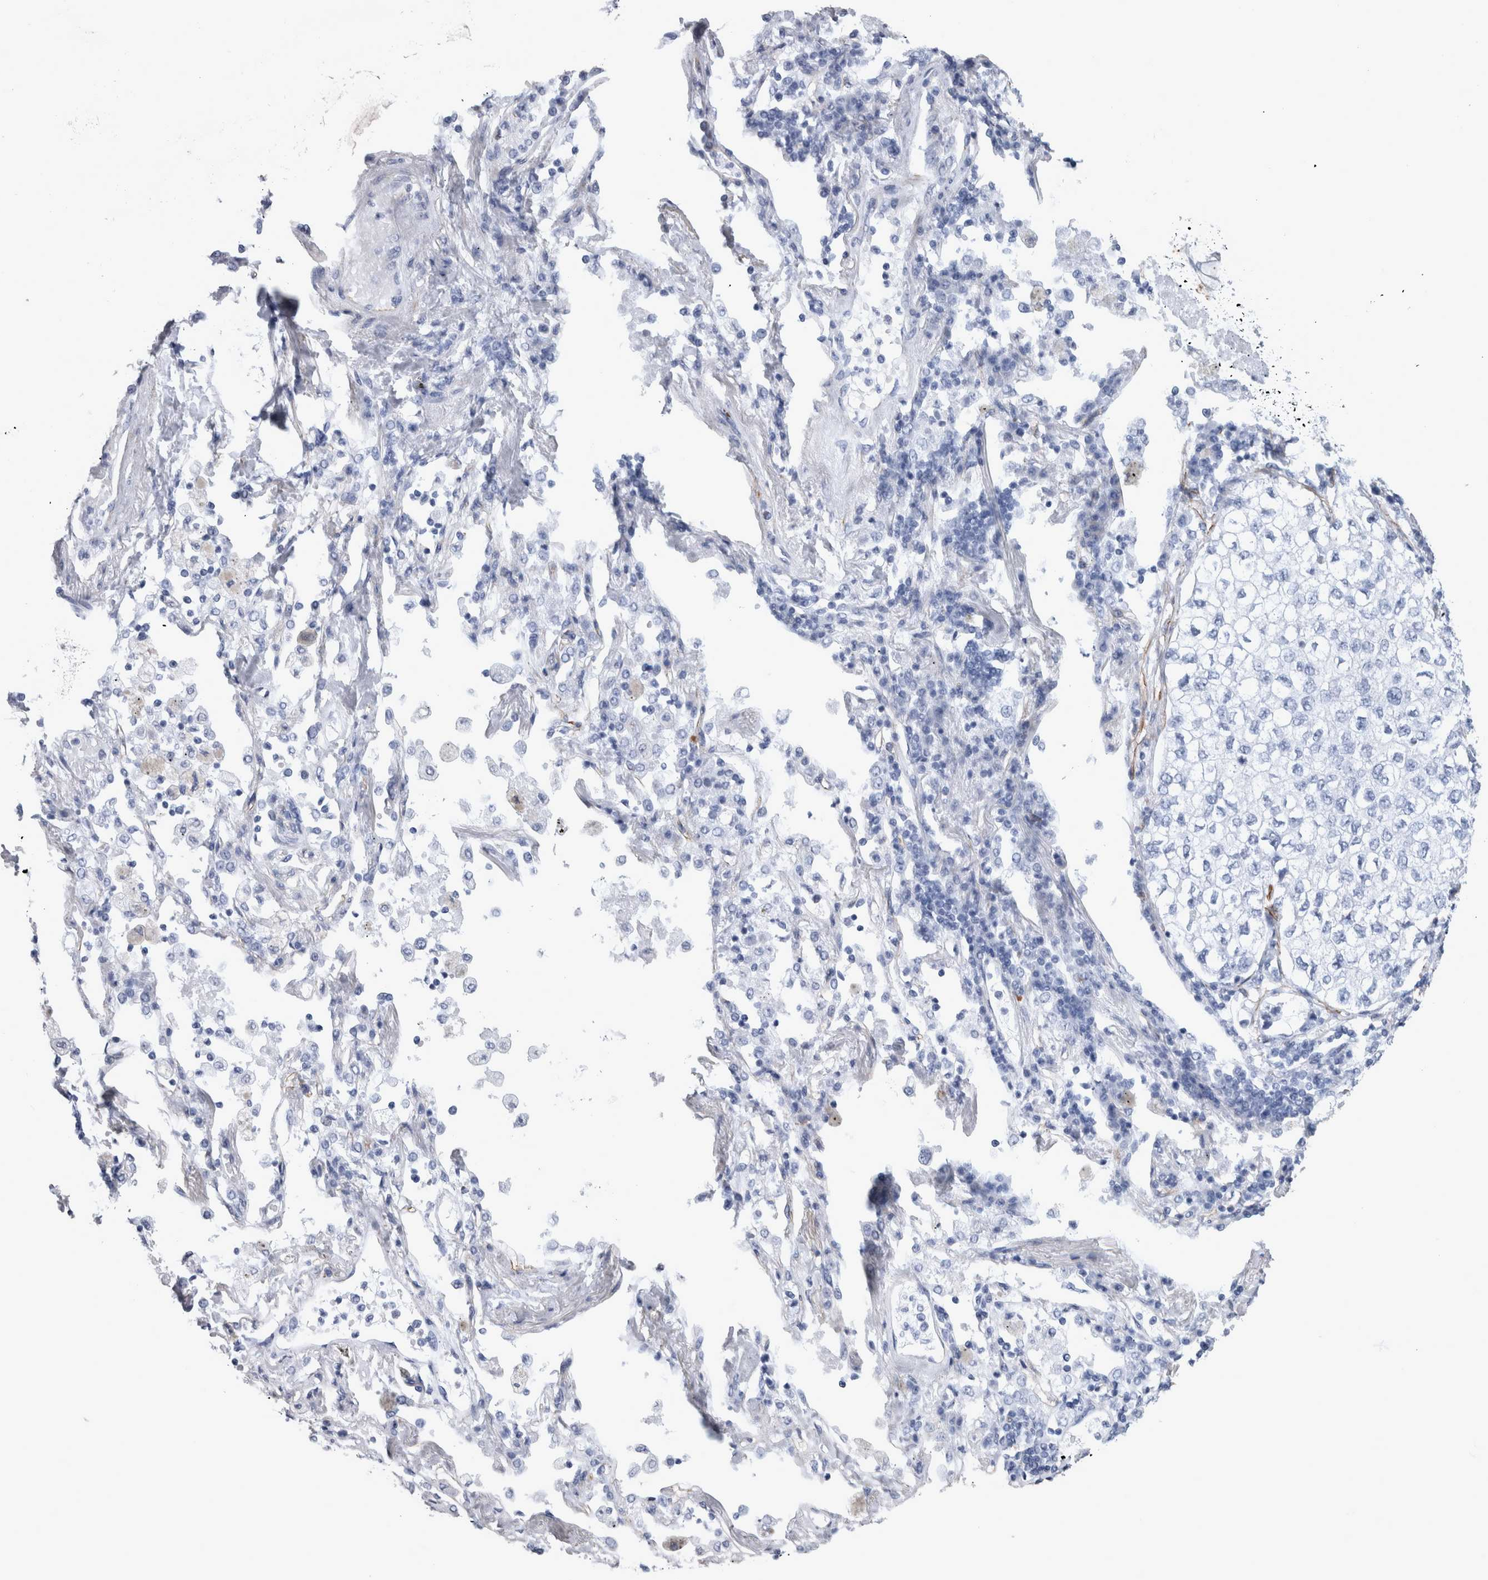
{"staining": {"intensity": "negative", "quantity": "none", "location": "none"}, "tissue": "lung cancer", "cell_type": "Tumor cells", "image_type": "cancer", "snomed": [{"axis": "morphology", "description": "Adenocarcinoma, NOS"}, {"axis": "topography", "description": "Lung"}], "caption": "A high-resolution histopathology image shows immunohistochemistry (IHC) staining of lung cancer, which displays no significant staining in tumor cells.", "gene": "VWDE", "patient": {"sex": "male", "age": 63}}